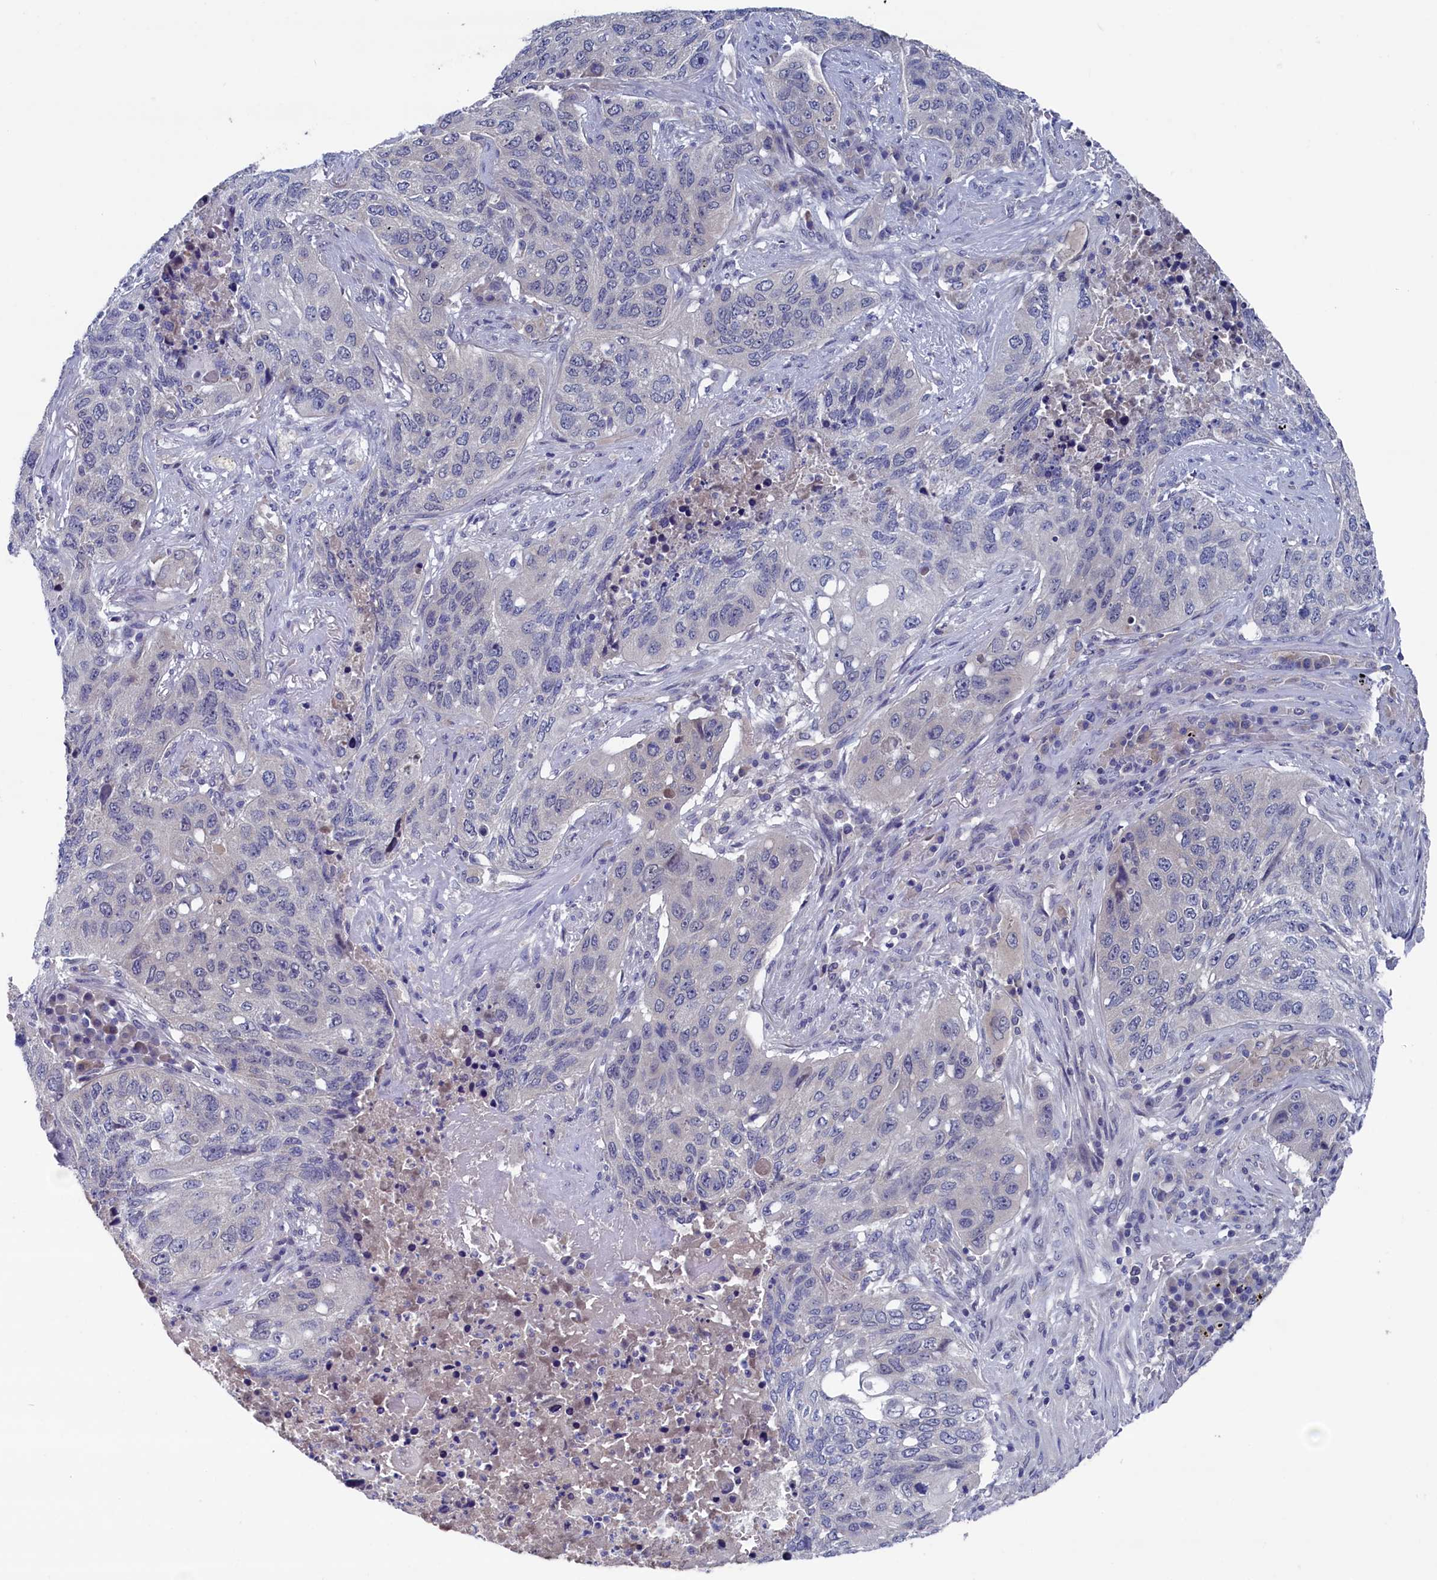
{"staining": {"intensity": "negative", "quantity": "none", "location": "none"}, "tissue": "lung cancer", "cell_type": "Tumor cells", "image_type": "cancer", "snomed": [{"axis": "morphology", "description": "Squamous cell carcinoma, NOS"}, {"axis": "topography", "description": "Lung"}], "caption": "Immunohistochemistry image of neoplastic tissue: squamous cell carcinoma (lung) stained with DAB shows no significant protein positivity in tumor cells. (DAB (3,3'-diaminobenzidine) immunohistochemistry, high magnification).", "gene": "SPATA13", "patient": {"sex": "female", "age": 63}}